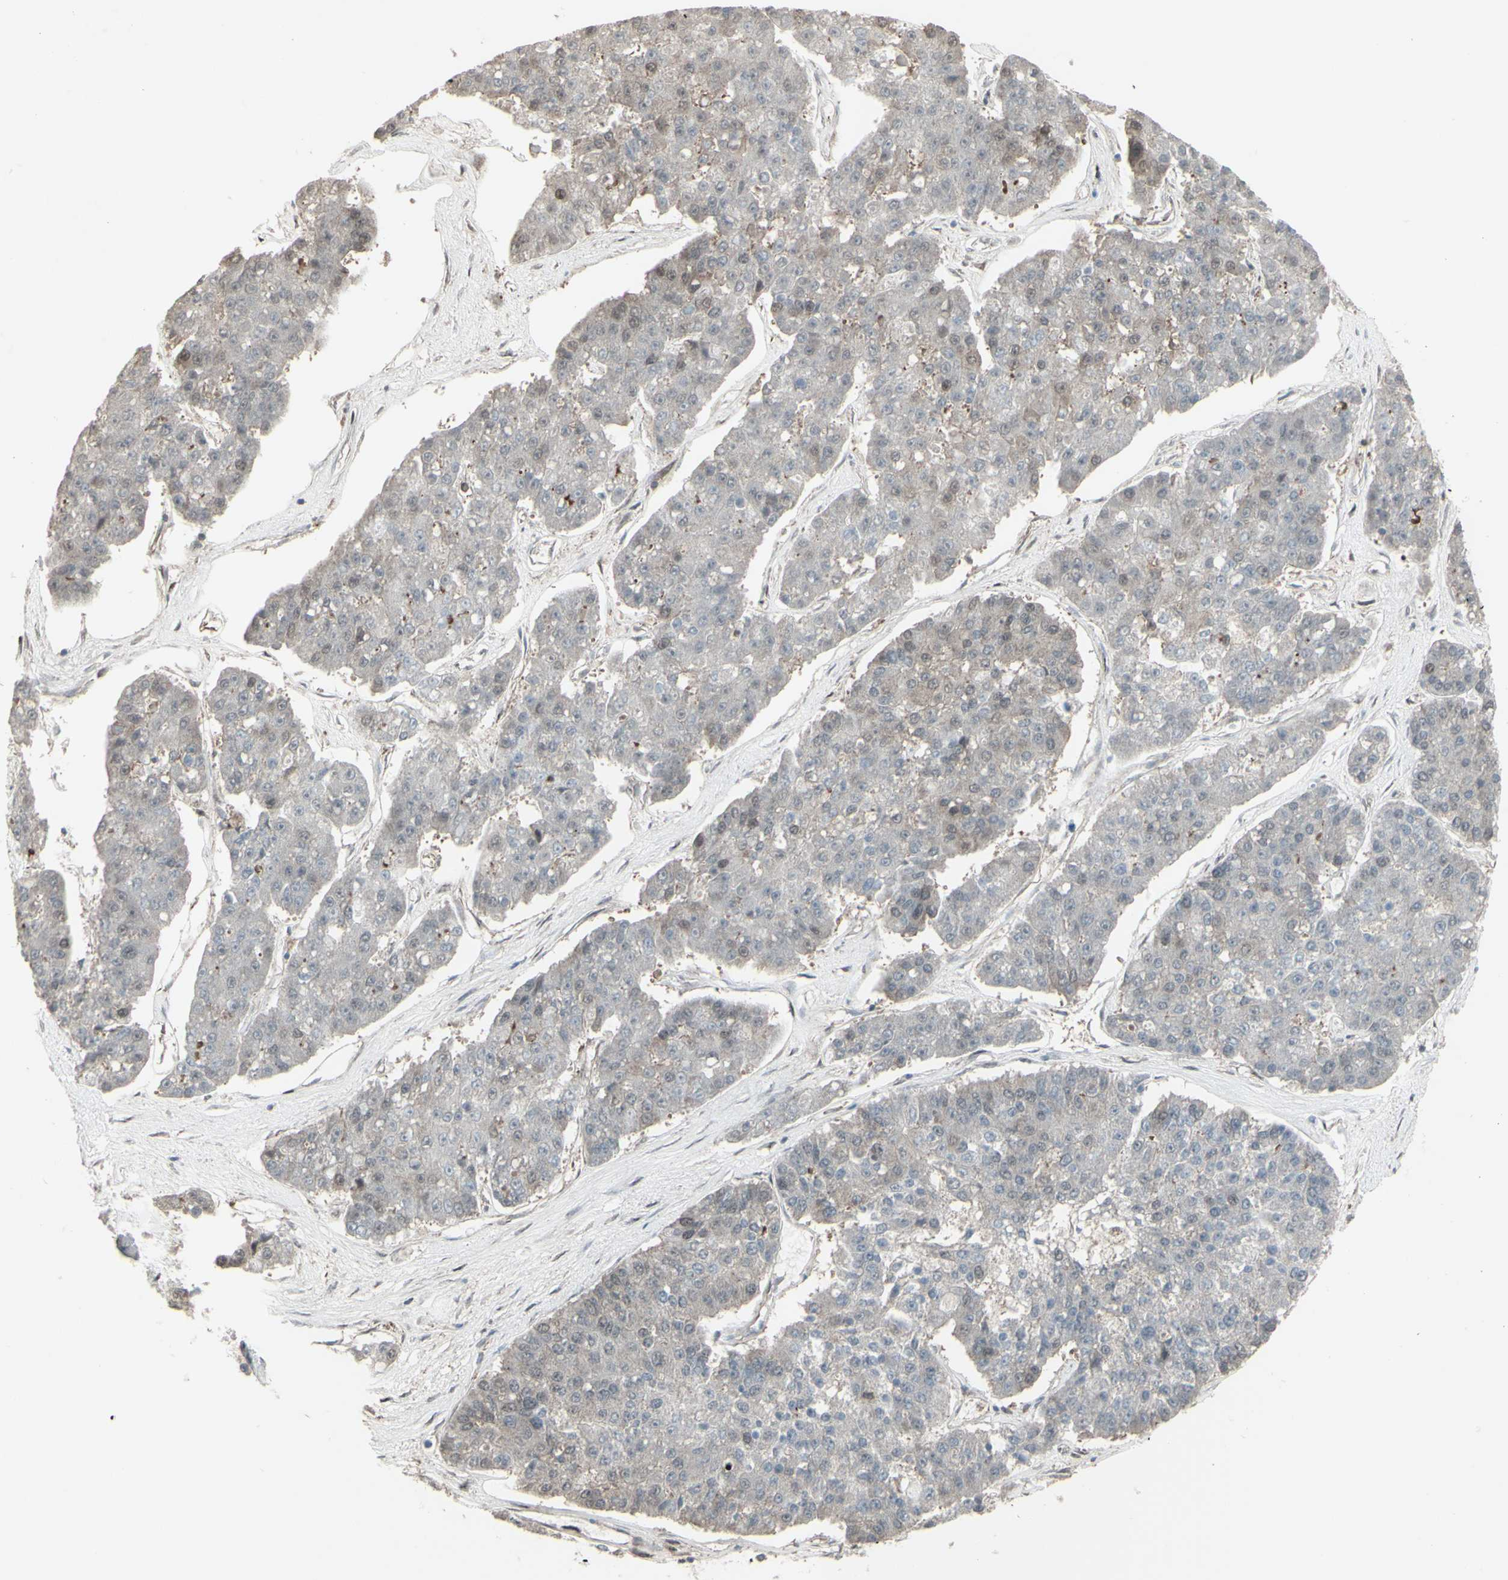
{"staining": {"intensity": "weak", "quantity": "25%-75%", "location": "cytoplasmic/membranous"}, "tissue": "pancreatic cancer", "cell_type": "Tumor cells", "image_type": "cancer", "snomed": [{"axis": "morphology", "description": "Adenocarcinoma, NOS"}, {"axis": "topography", "description": "Pancreas"}], "caption": "This is a histology image of IHC staining of pancreatic cancer (adenocarcinoma), which shows weak positivity in the cytoplasmic/membranous of tumor cells.", "gene": "CD33", "patient": {"sex": "male", "age": 50}}